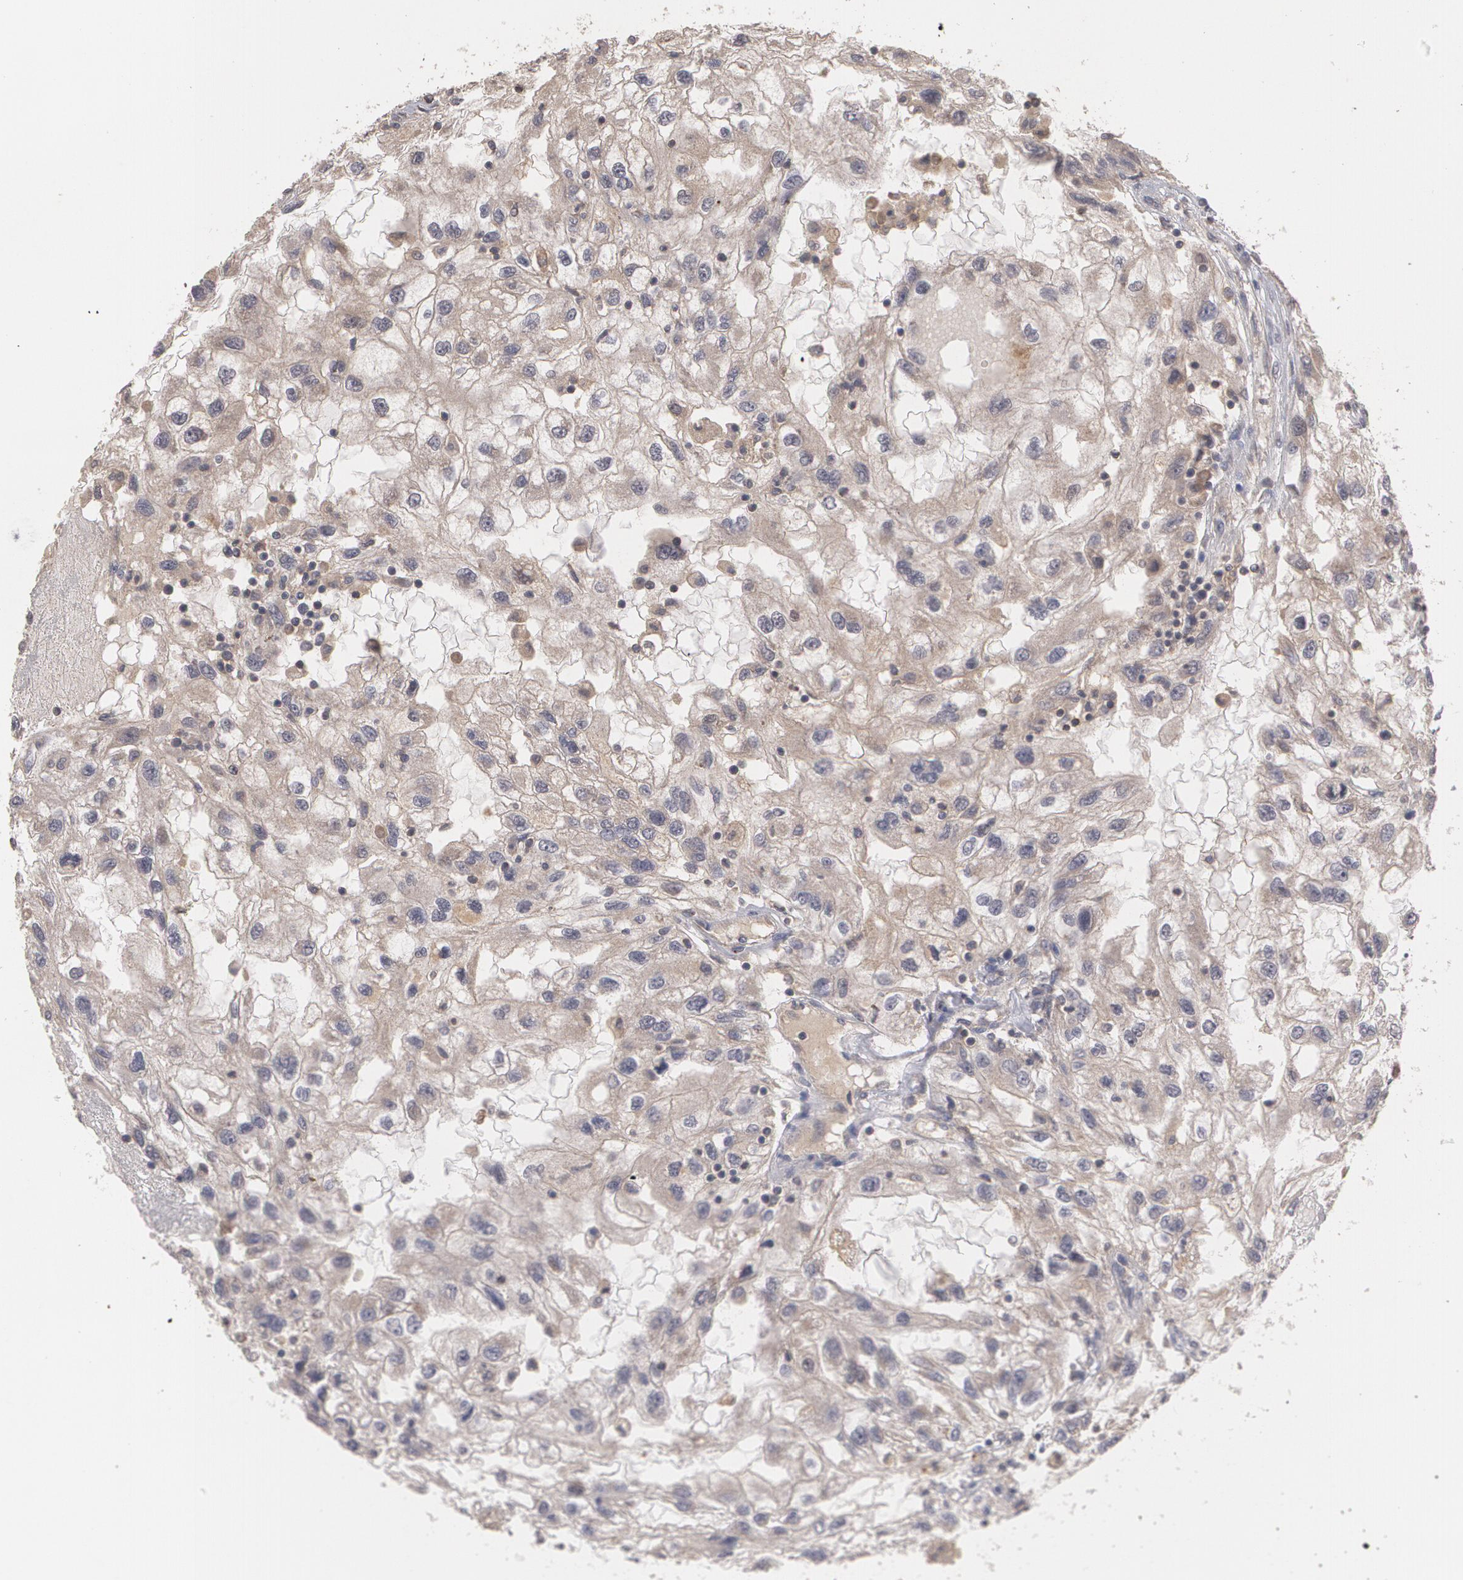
{"staining": {"intensity": "weak", "quantity": ">75%", "location": "cytoplasmic/membranous"}, "tissue": "renal cancer", "cell_type": "Tumor cells", "image_type": "cancer", "snomed": [{"axis": "morphology", "description": "Normal tissue, NOS"}, {"axis": "morphology", "description": "Adenocarcinoma, NOS"}, {"axis": "topography", "description": "Kidney"}], "caption": "About >75% of tumor cells in renal cancer display weak cytoplasmic/membranous protein staining as visualized by brown immunohistochemical staining.", "gene": "ARF6", "patient": {"sex": "male", "age": 71}}